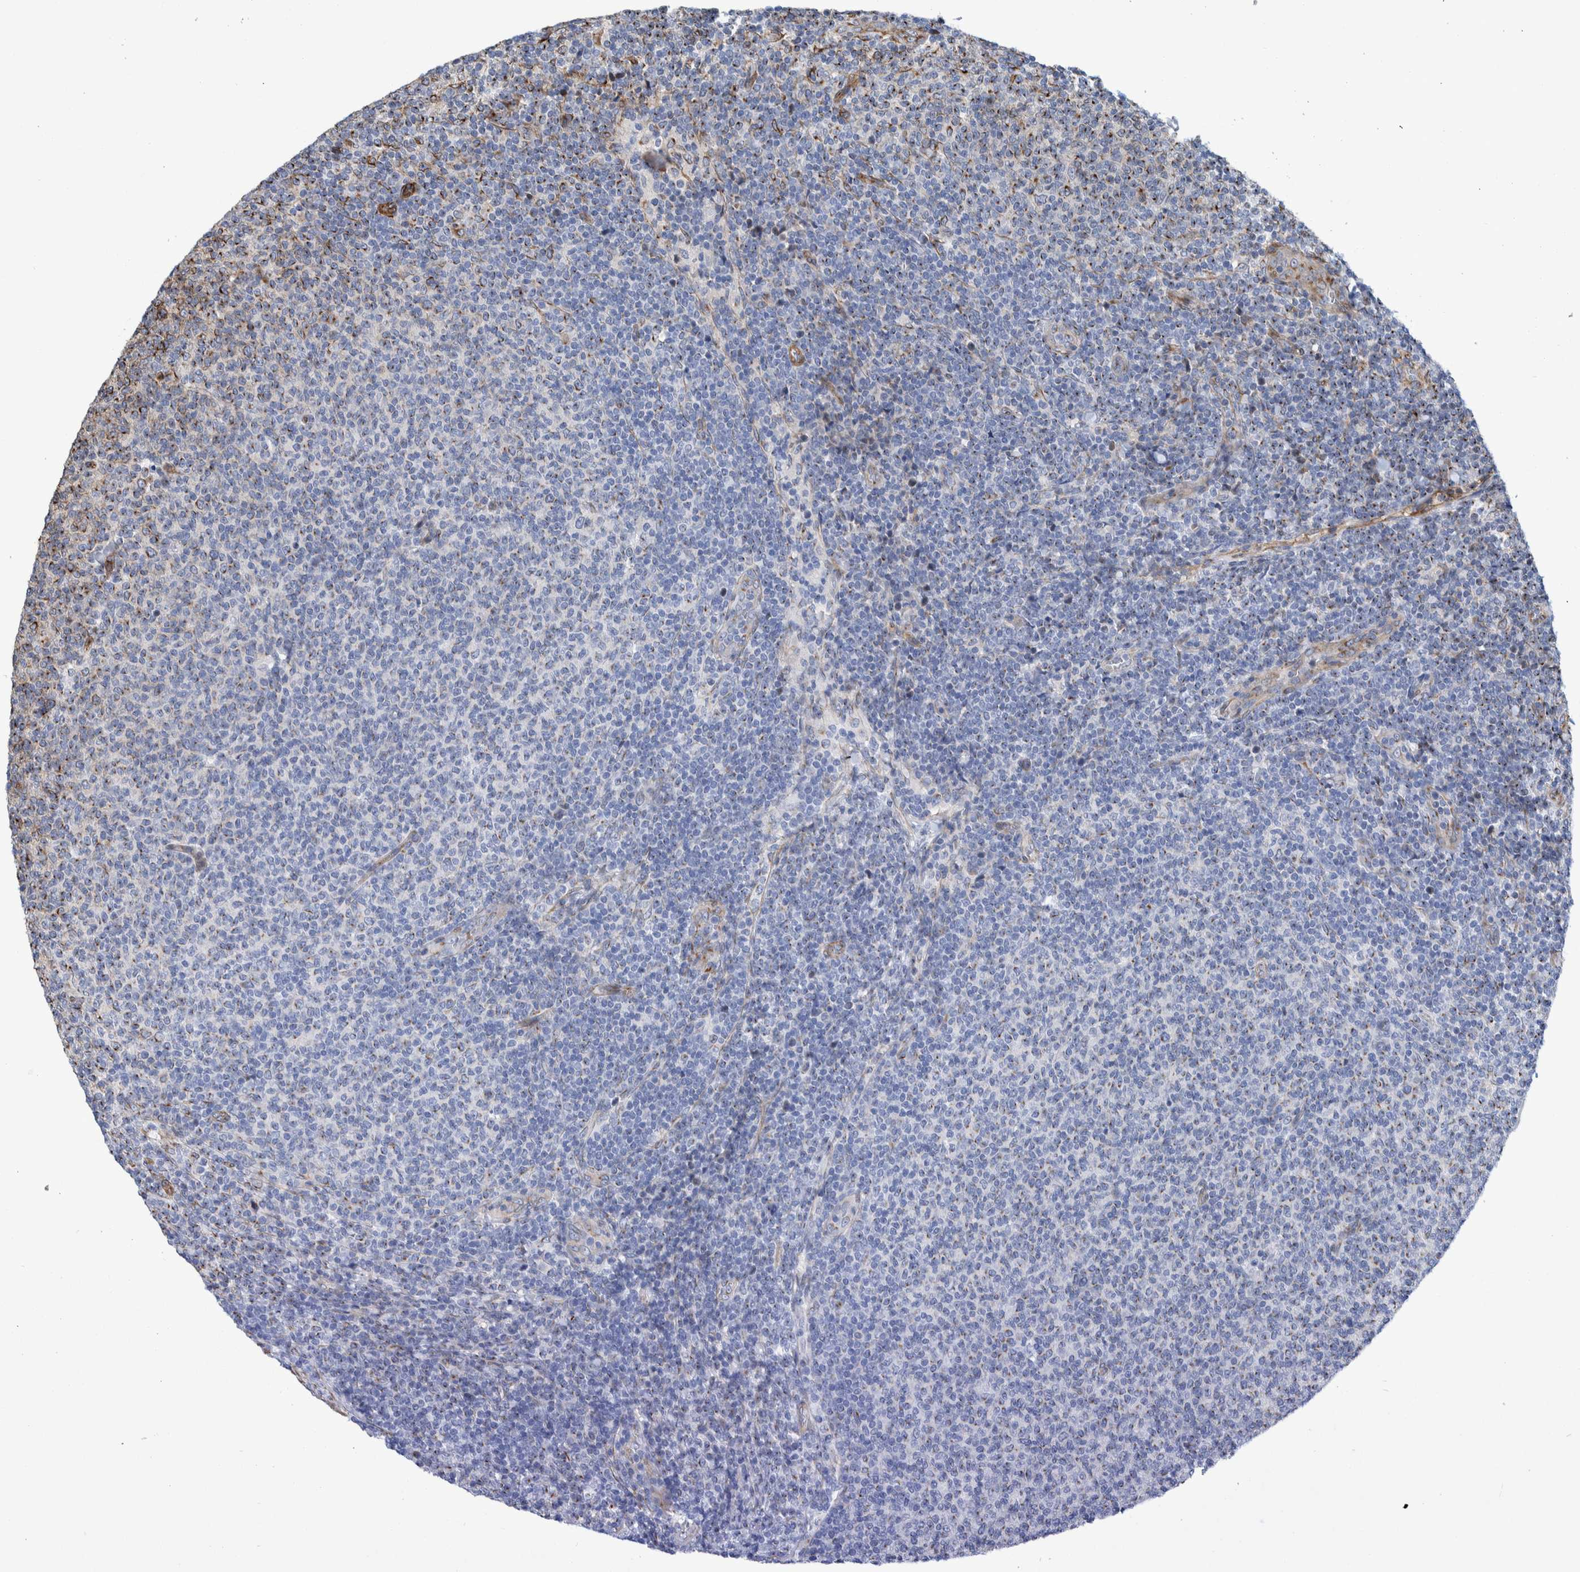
{"staining": {"intensity": "negative", "quantity": "none", "location": "none"}, "tissue": "lymphoma", "cell_type": "Tumor cells", "image_type": "cancer", "snomed": [{"axis": "morphology", "description": "Malignant lymphoma, non-Hodgkin's type, Low grade"}, {"axis": "topography", "description": "Lymph node"}], "caption": "Immunohistochemistry (IHC) of human low-grade malignant lymphoma, non-Hodgkin's type displays no staining in tumor cells.", "gene": "CCDC57", "patient": {"sex": "male", "age": 66}}